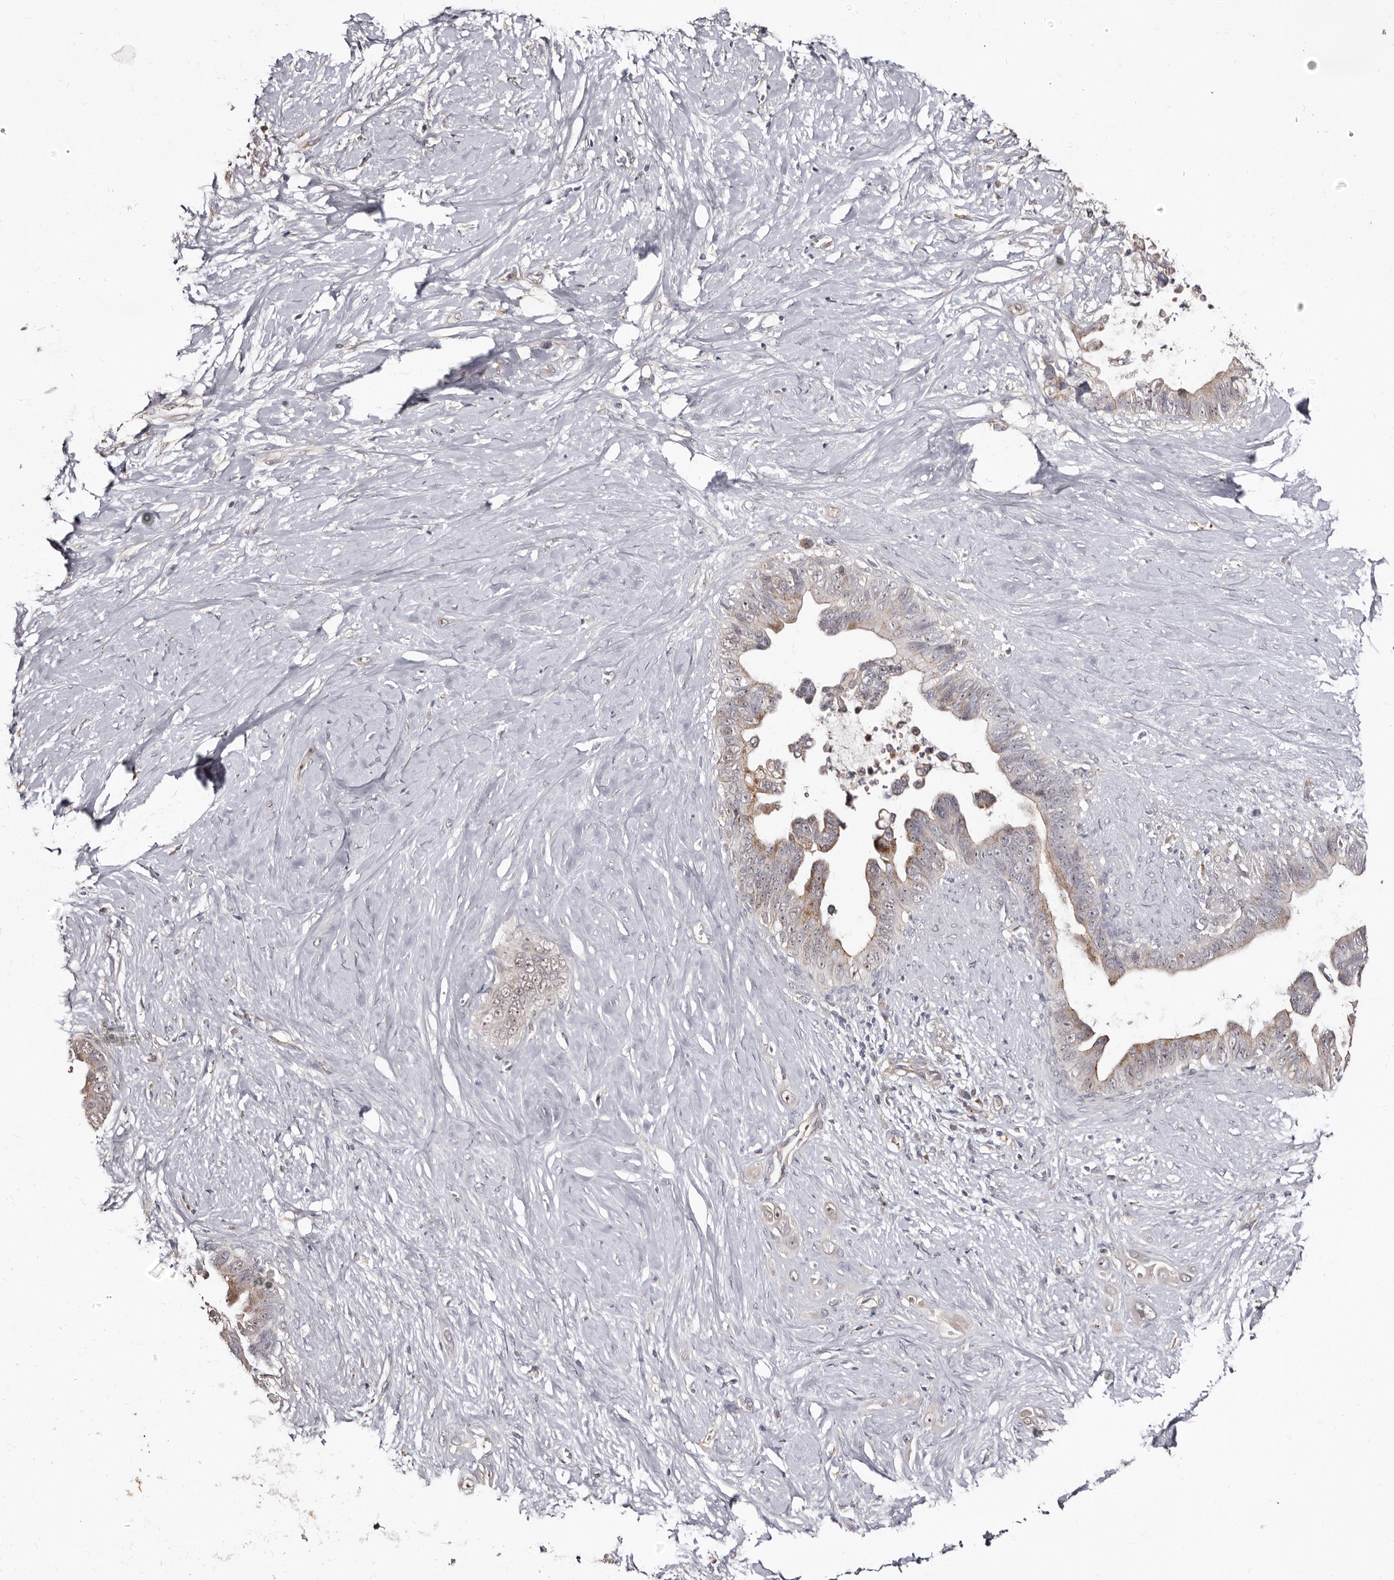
{"staining": {"intensity": "moderate", "quantity": "25%-75%", "location": "cytoplasmic/membranous"}, "tissue": "pancreatic cancer", "cell_type": "Tumor cells", "image_type": "cancer", "snomed": [{"axis": "morphology", "description": "Adenocarcinoma, NOS"}, {"axis": "topography", "description": "Pancreas"}], "caption": "Adenocarcinoma (pancreatic) stained for a protein (brown) demonstrates moderate cytoplasmic/membranous positive expression in about 25%-75% of tumor cells.", "gene": "PTAFR", "patient": {"sex": "female", "age": 72}}